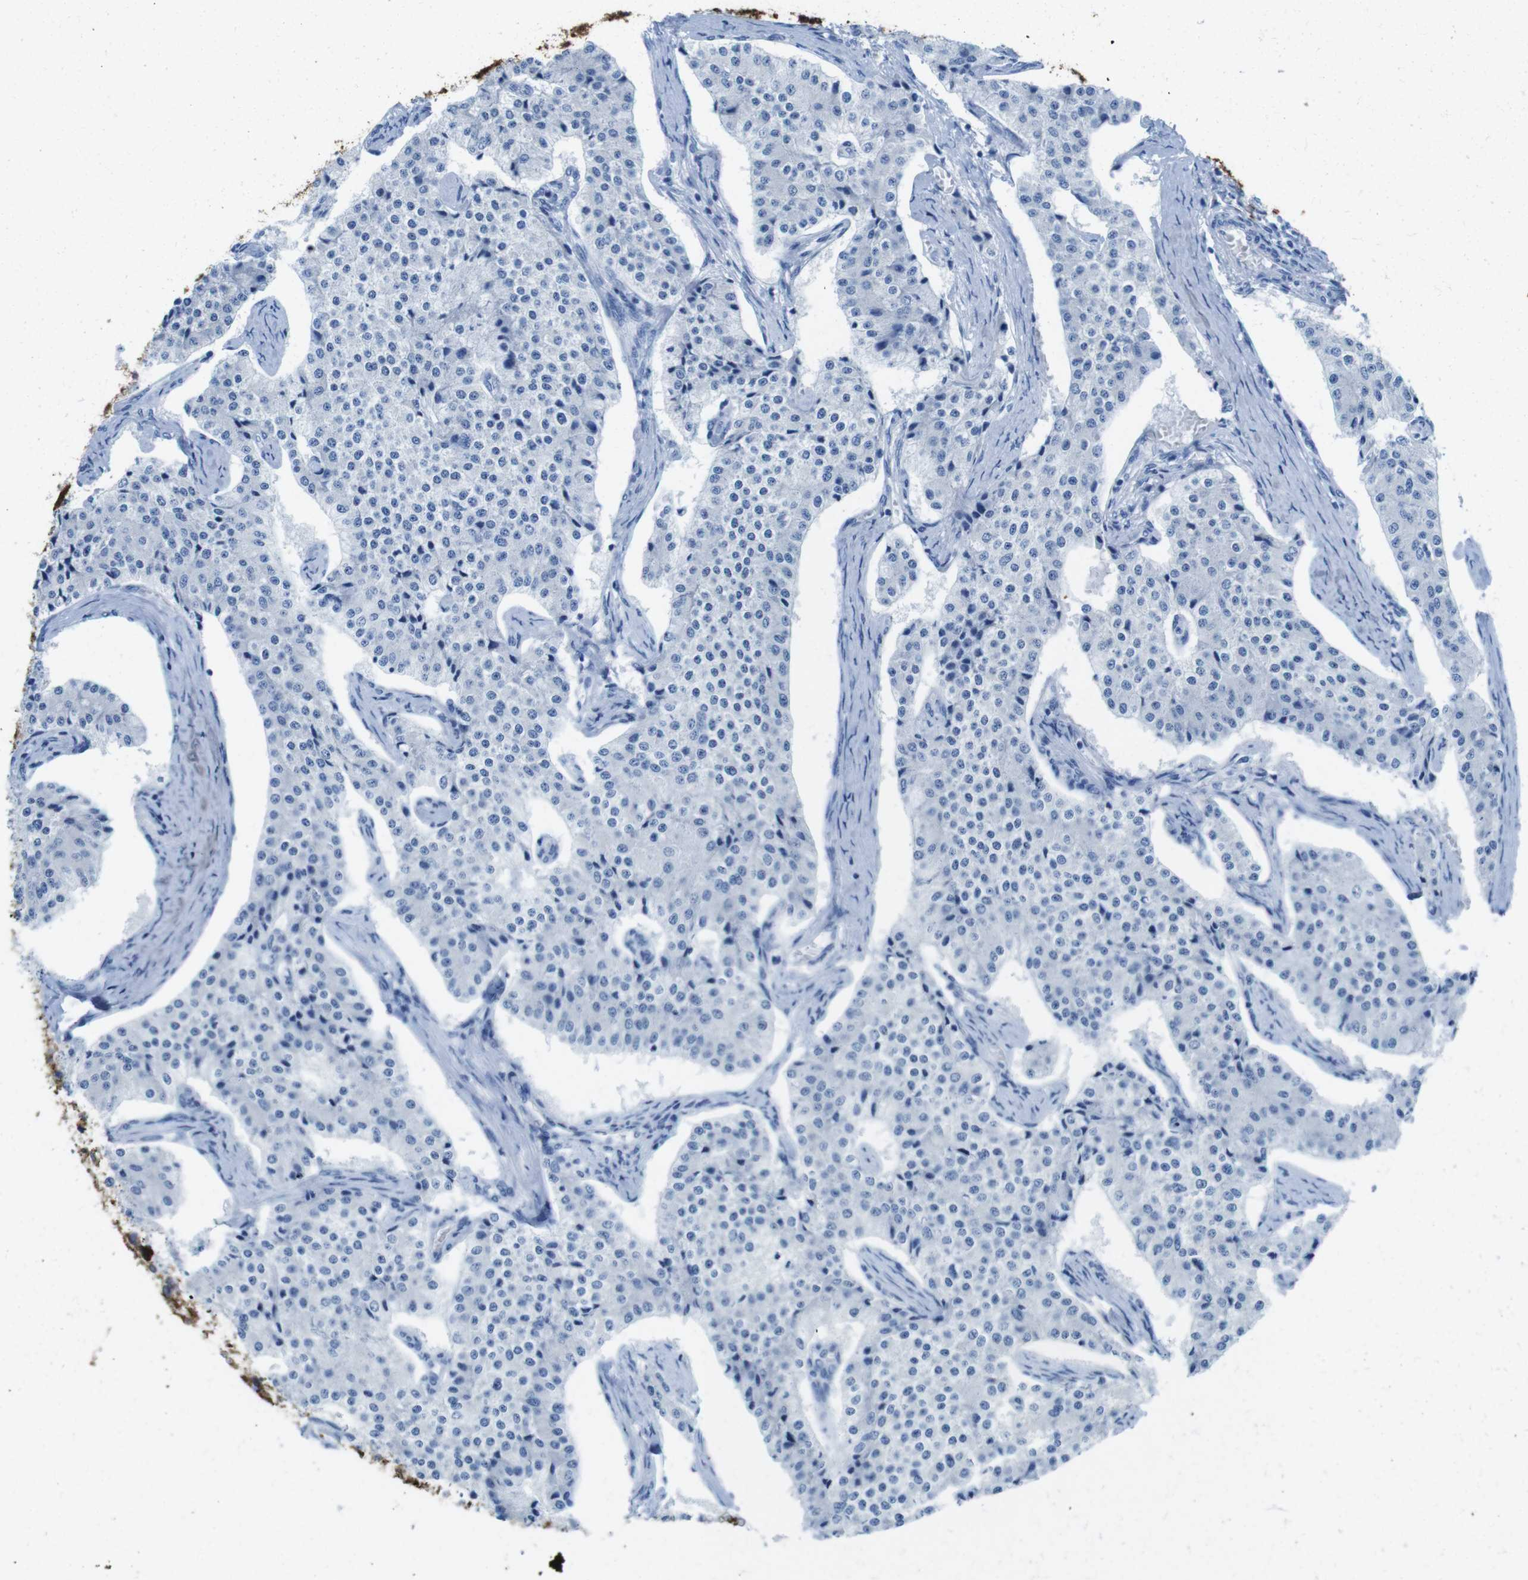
{"staining": {"intensity": "negative", "quantity": "none", "location": "none"}, "tissue": "carcinoid", "cell_type": "Tumor cells", "image_type": "cancer", "snomed": [{"axis": "morphology", "description": "Carcinoid, malignant, NOS"}, {"axis": "topography", "description": "Colon"}], "caption": "Protein analysis of malignant carcinoid displays no significant staining in tumor cells.", "gene": "GAP43", "patient": {"sex": "female", "age": 52}}